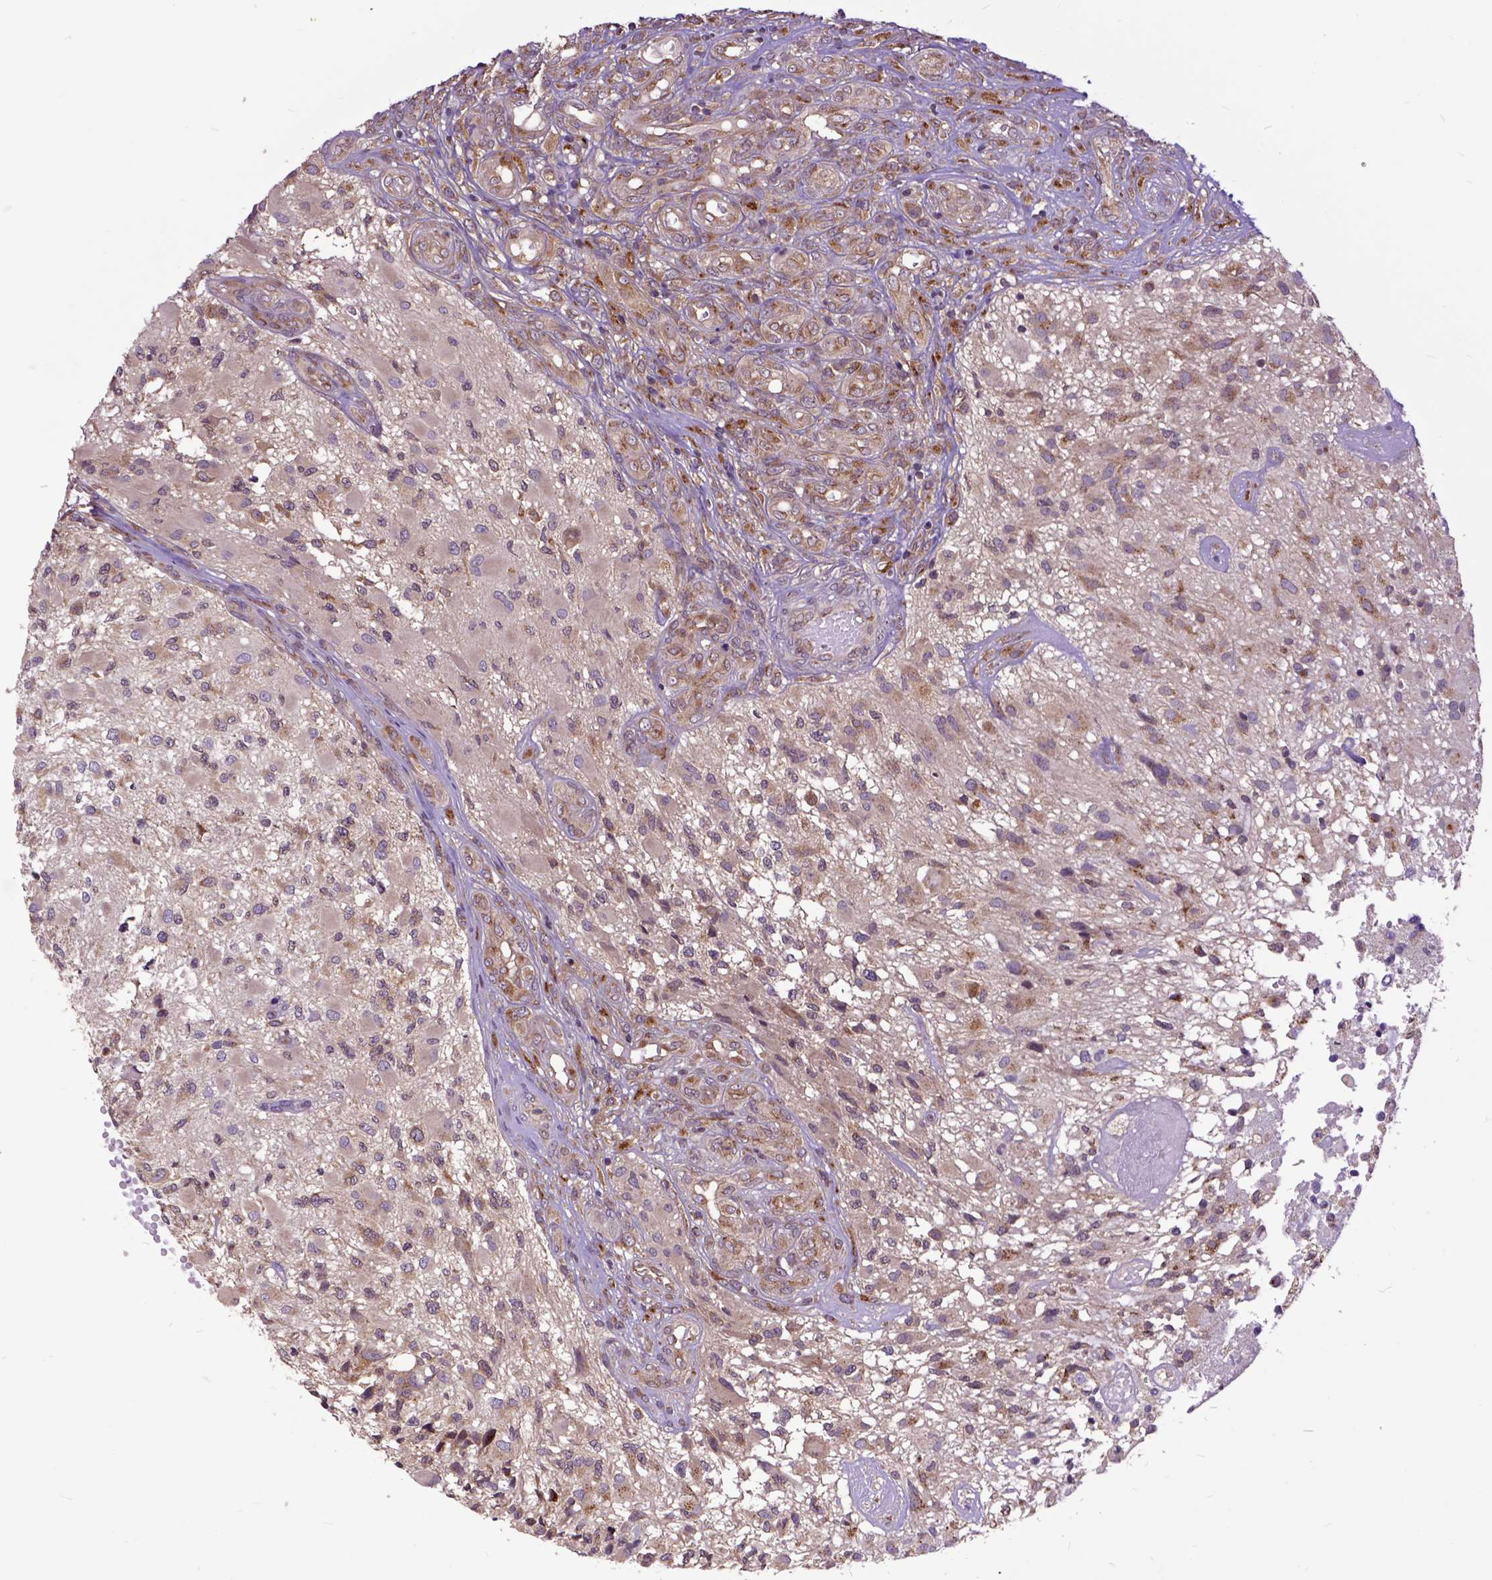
{"staining": {"intensity": "weak", "quantity": ">75%", "location": "cytoplasmic/membranous"}, "tissue": "glioma", "cell_type": "Tumor cells", "image_type": "cancer", "snomed": [{"axis": "morphology", "description": "Glioma, malignant, High grade"}, {"axis": "topography", "description": "Brain"}], "caption": "Immunohistochemistry staining of glioma, which displays low levels of weak cytoplasmic/membranous positivity in approximately >75% of tumor cells indicating weak cytoplasmic/membranous protein staining. The staining was performed using DAB (brown) for protein detection and nuclei were counterstained in hematoxylin (blue).", "gene": "ARL1", "patient": {"sex": "female", "age": 63}}